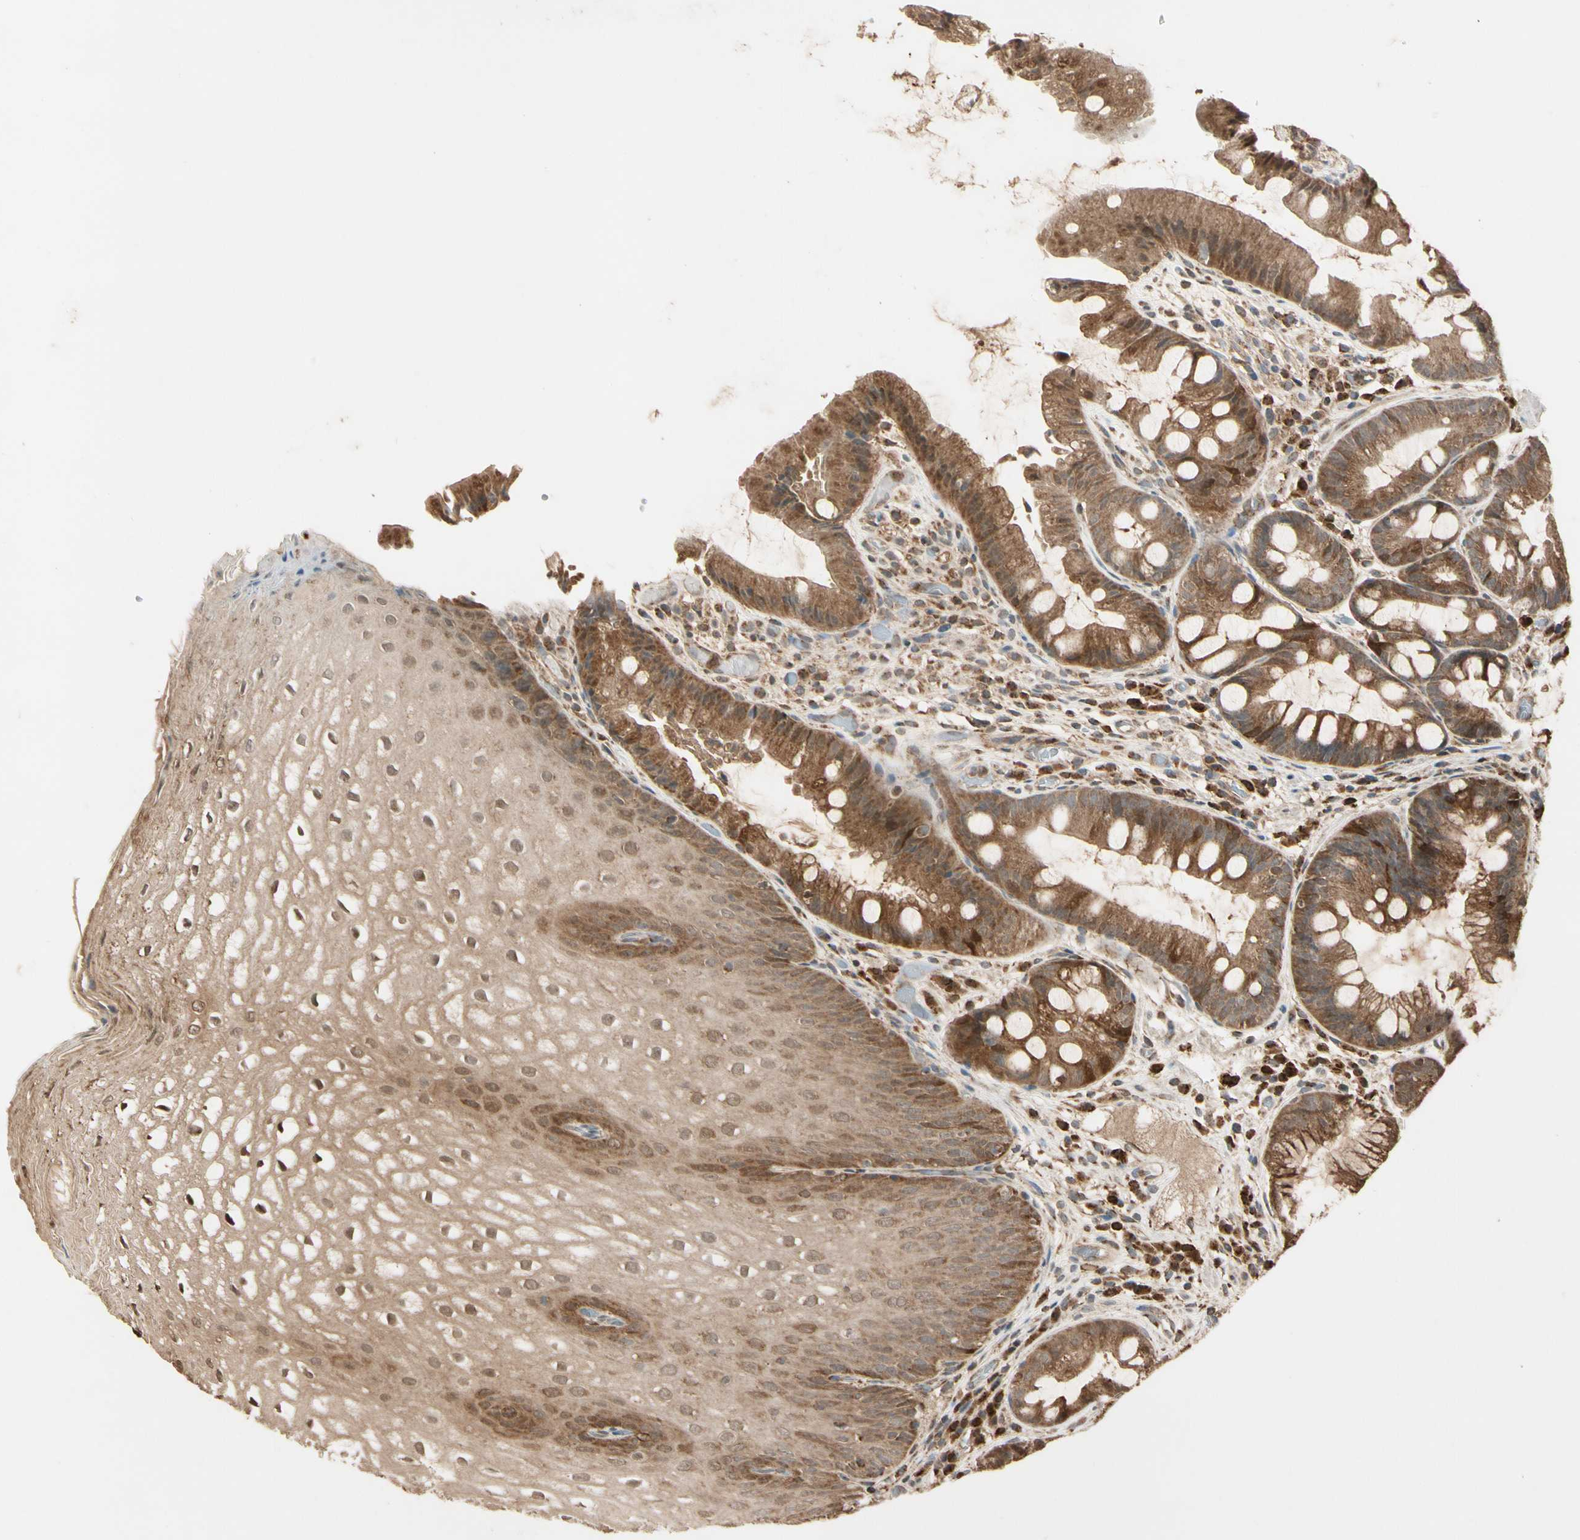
{"staining": {"intensity": "moderate", "quantity": ">75%", "location": "cytoplasmic/membranous,nuclear"}, "tissue": "stomach", "cell_type": "Glandular cells", "image_type": "normal", "snomed": [{"axis": "morphology", "description": "Normal tissue, NOS"}, {"axis": "topography", "description": "Stomach, upper"}], "caption": "Immunohistochemistry (IHC) staining of normal stomach, which shows medium levels of moderate cytoplasmic/membranous,nuclear expression in approximately >75% of glandular cells indicating moderate cytoplasmic/membranous,nuclear protein staining. The staining was performed using DAB (3,3'-diaminobenzidine) (brown) for protein detection and nuclei were counterstained in hematoxylin (blue).", "gene": "PRDX5", "patient": {"sex": "male", "age": 72}}